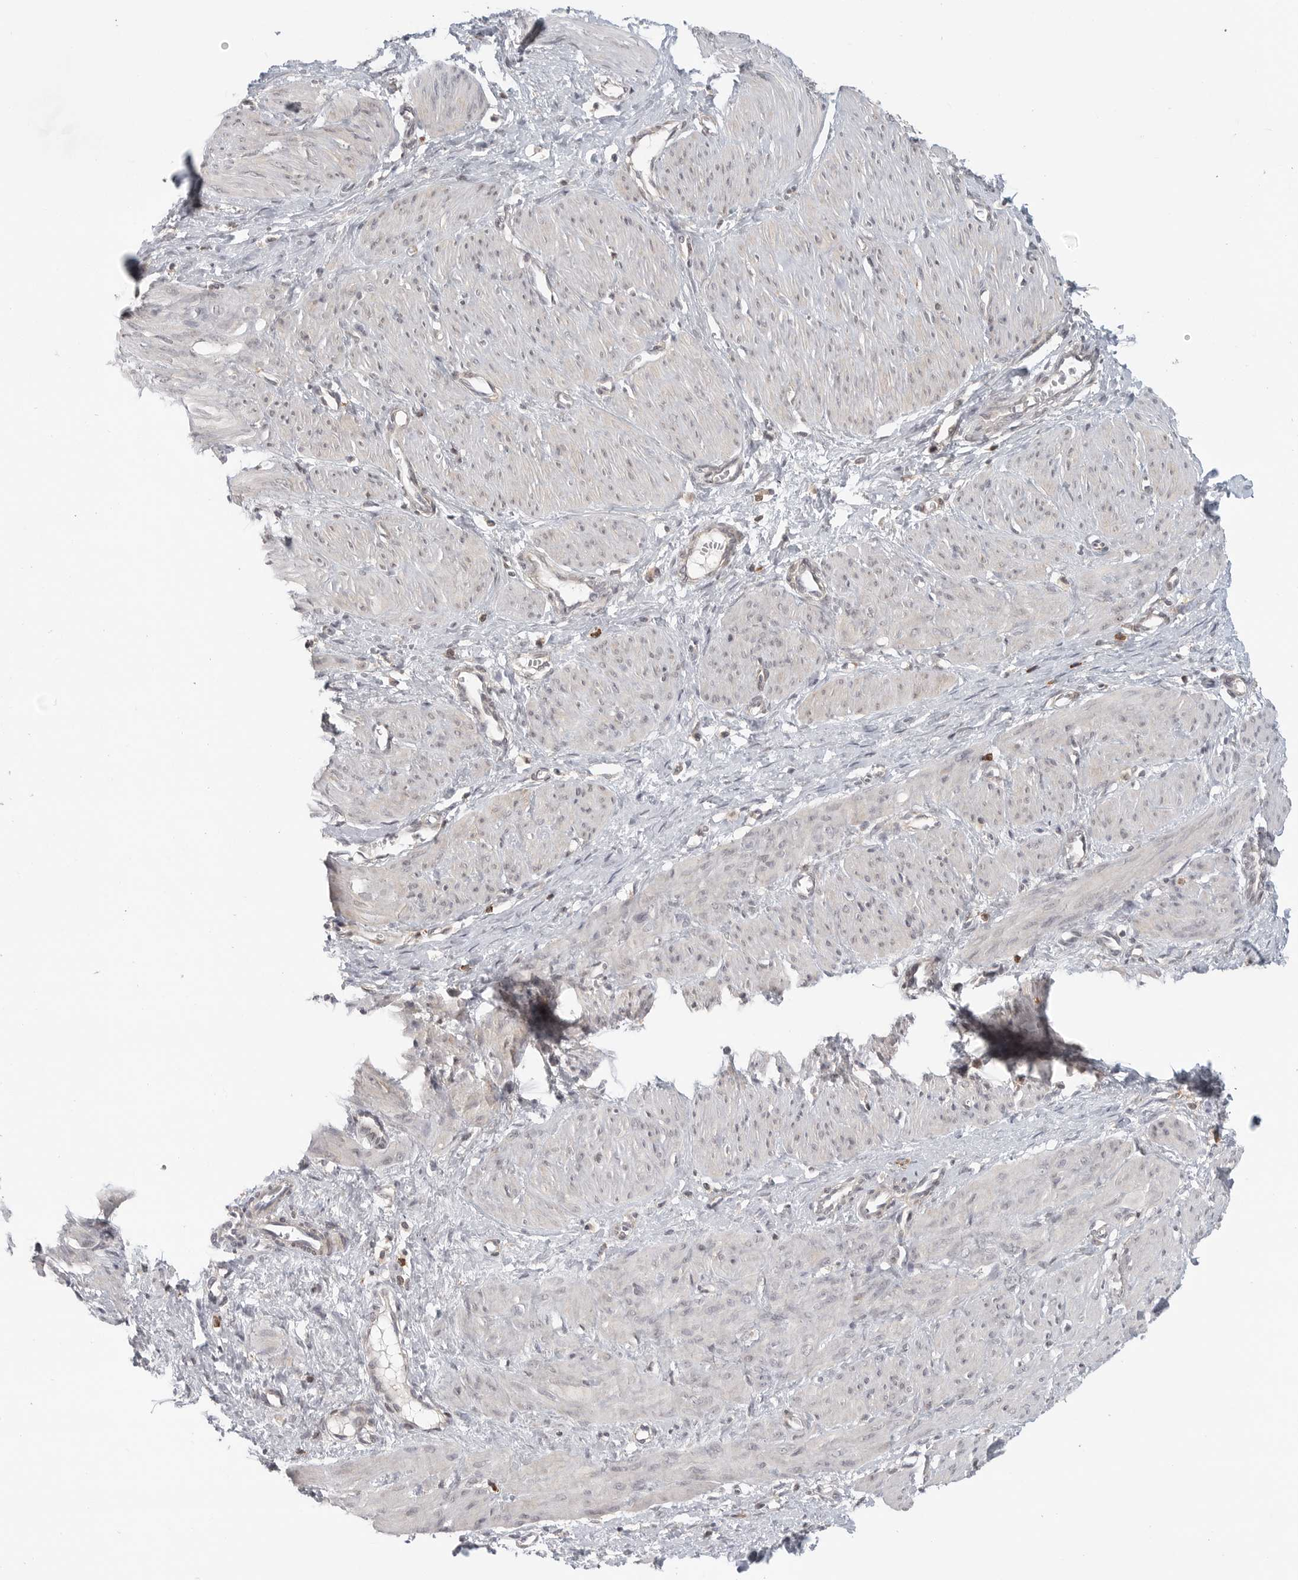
{"staining": {"intensity": "negative", "quantity": "none", "location": "none"}, "tissue": "smooth muscle", "cell_type": "Smooth muscle cells", "image_type": "normal", "snomed": [{"axis": "morphology", "description": "Normal tissue, NOS"}, {"axis": "topography", "description": "Endometrium"}], "caption": "This is an IHC photomicrograph of benign human smooth muscle. There is no expression in smooth muscle cells.", "gene": "SH3KBP1", "patient": {"sex": "female", "age": 33}}